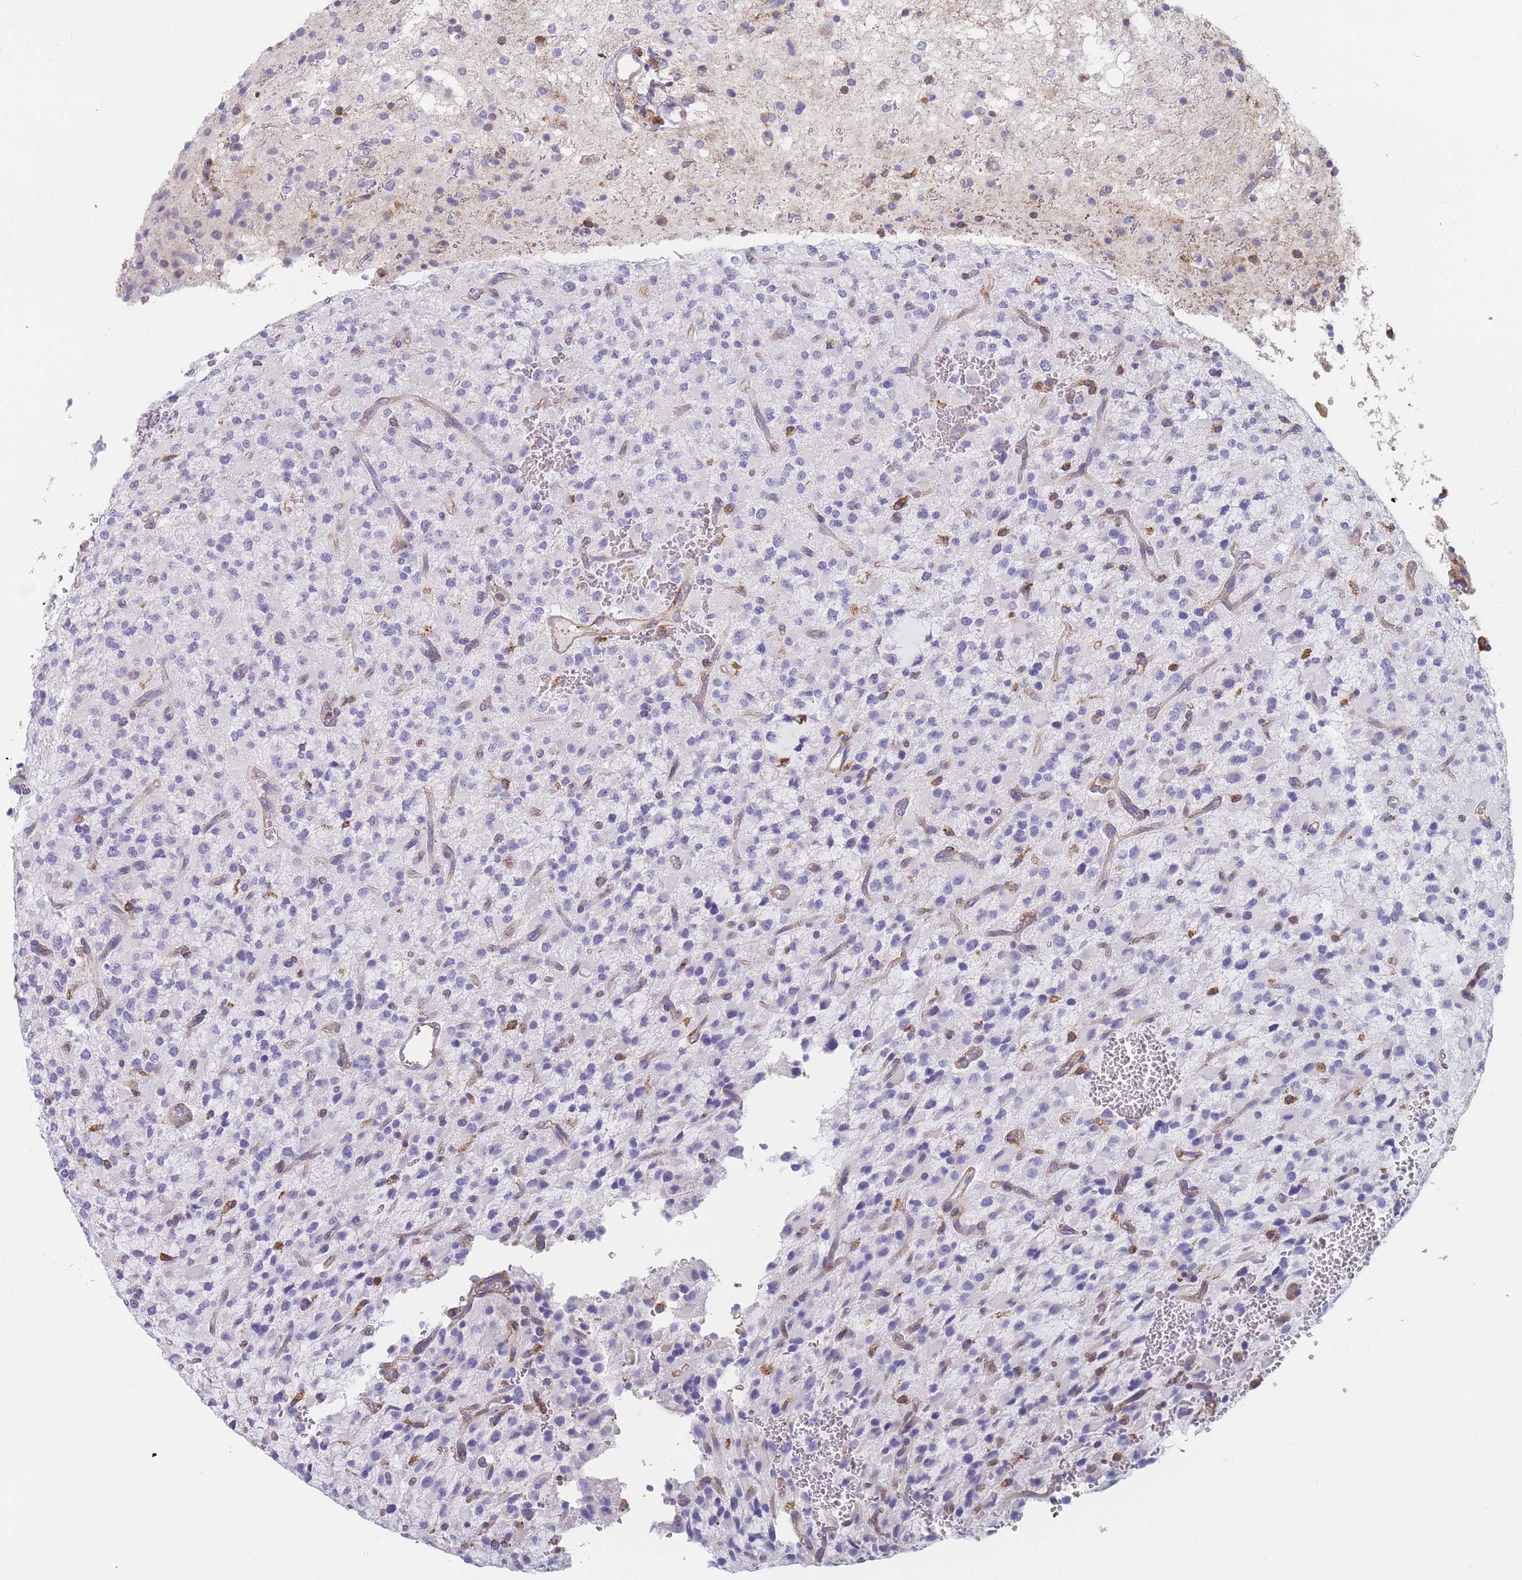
{"staining": {"intensity": "negative", "quantity": "none", "location": "none"}, "tissue": "glioma", "cell_type": "Tumor cells", "image_type": "cancer", "snomed": [{"axis": "morphology", "description": "Glioma, malignant, High grade"}, {"axis": "topography", "description": "Brain"}], "caption": "A high-resolution histopathology image shows immunohistochemistry staining of malignant glioma (high-grade), which shows no significant positivity in tumor cells.", "gene": "OR7C2", "patient": {"sex": "male", "age": 34}}